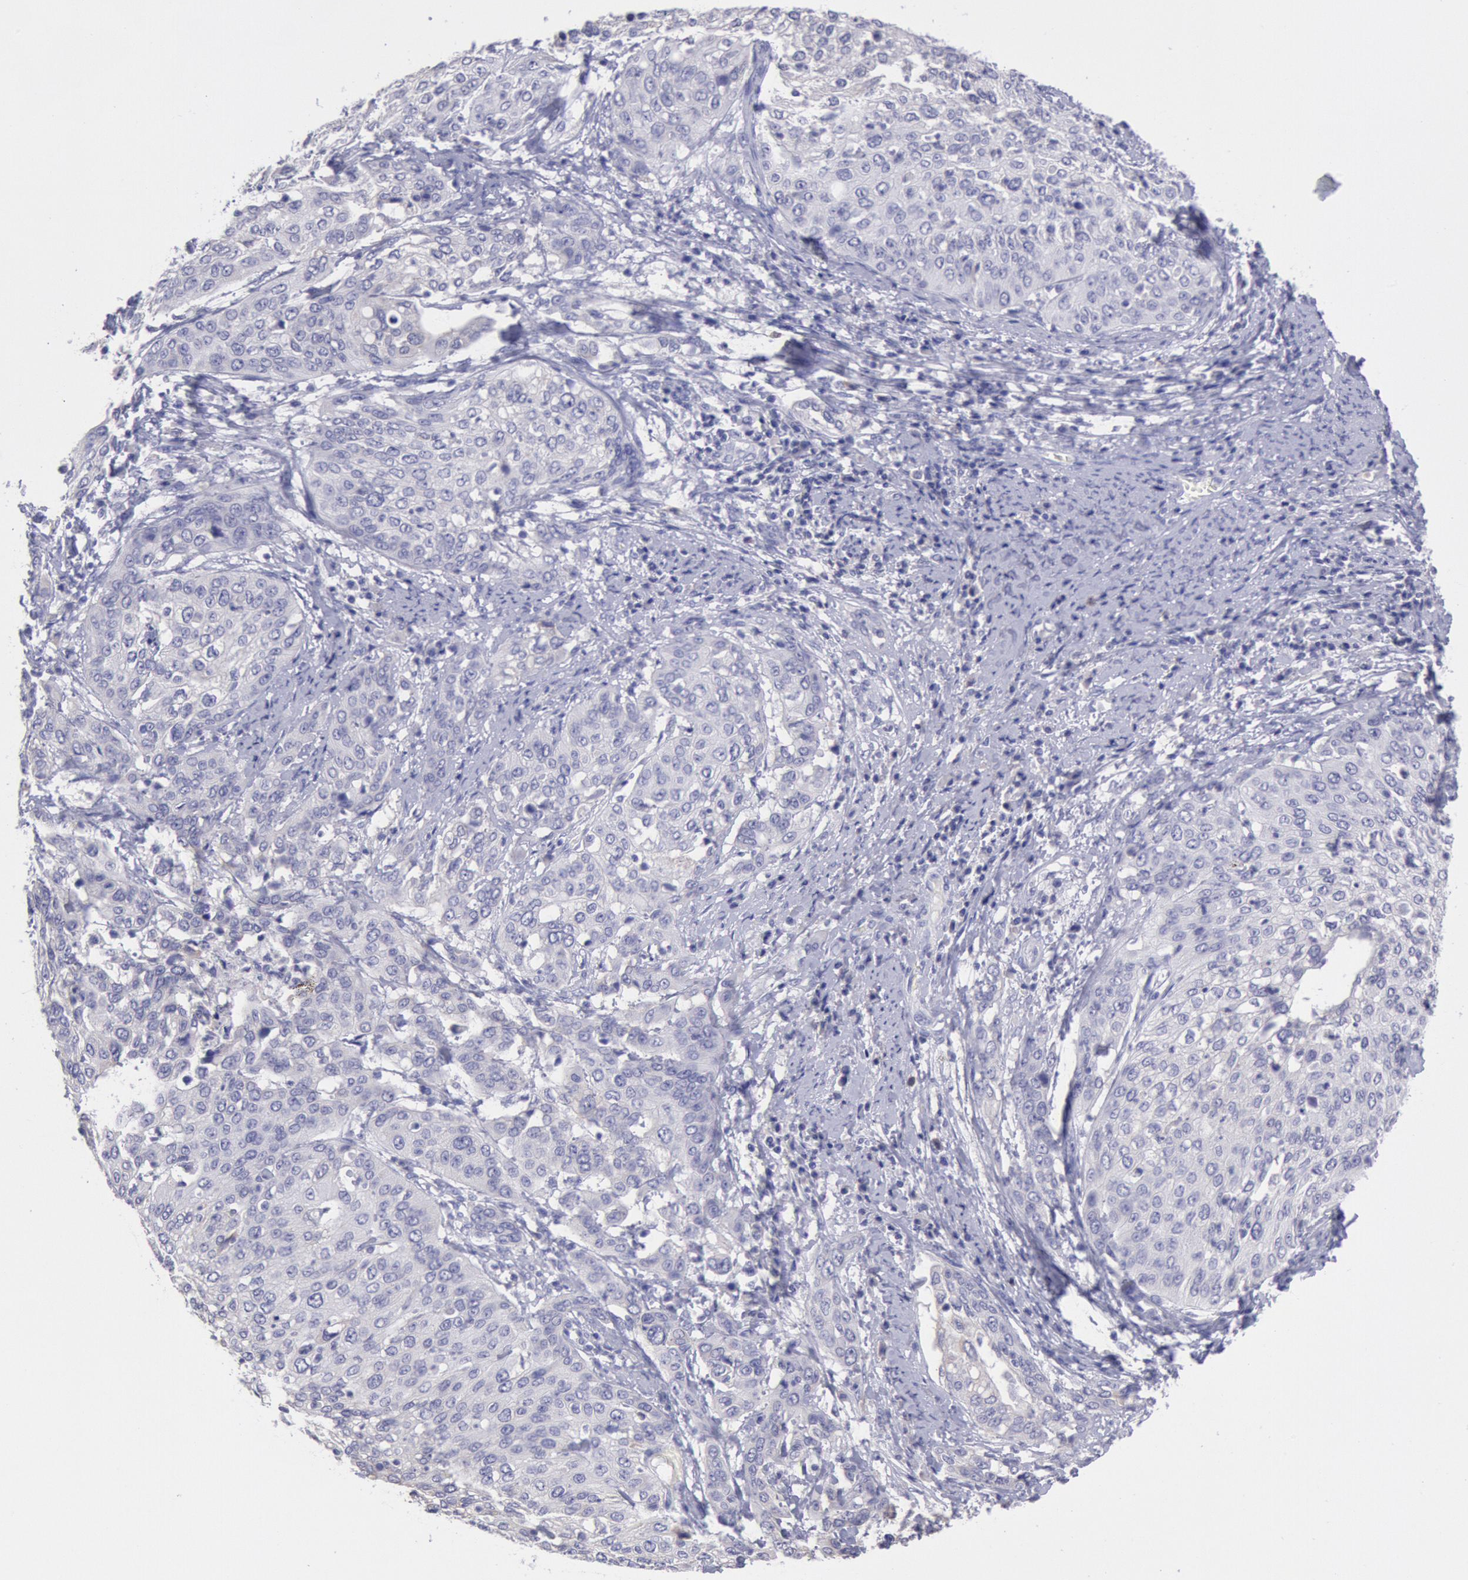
{"staining": {"intensity": "negative", "quantity": "none", "location": "none"}, "tissue": "cervical cancer", "cell_type": "Tumor cells", "image_type": "cancer", "snomed": [{"axis": "morphology", "description": "Squamous cell carcinoma, NOS"}, {"axis": "topography", "description": "Cervix"}], "caption": "Tumor cells show no significant staining in cervical cancer. (IHC, brightfield microscopy, high magnification).", "gene": "MYH7", "patient": {"sex": "female", "age": 41}}